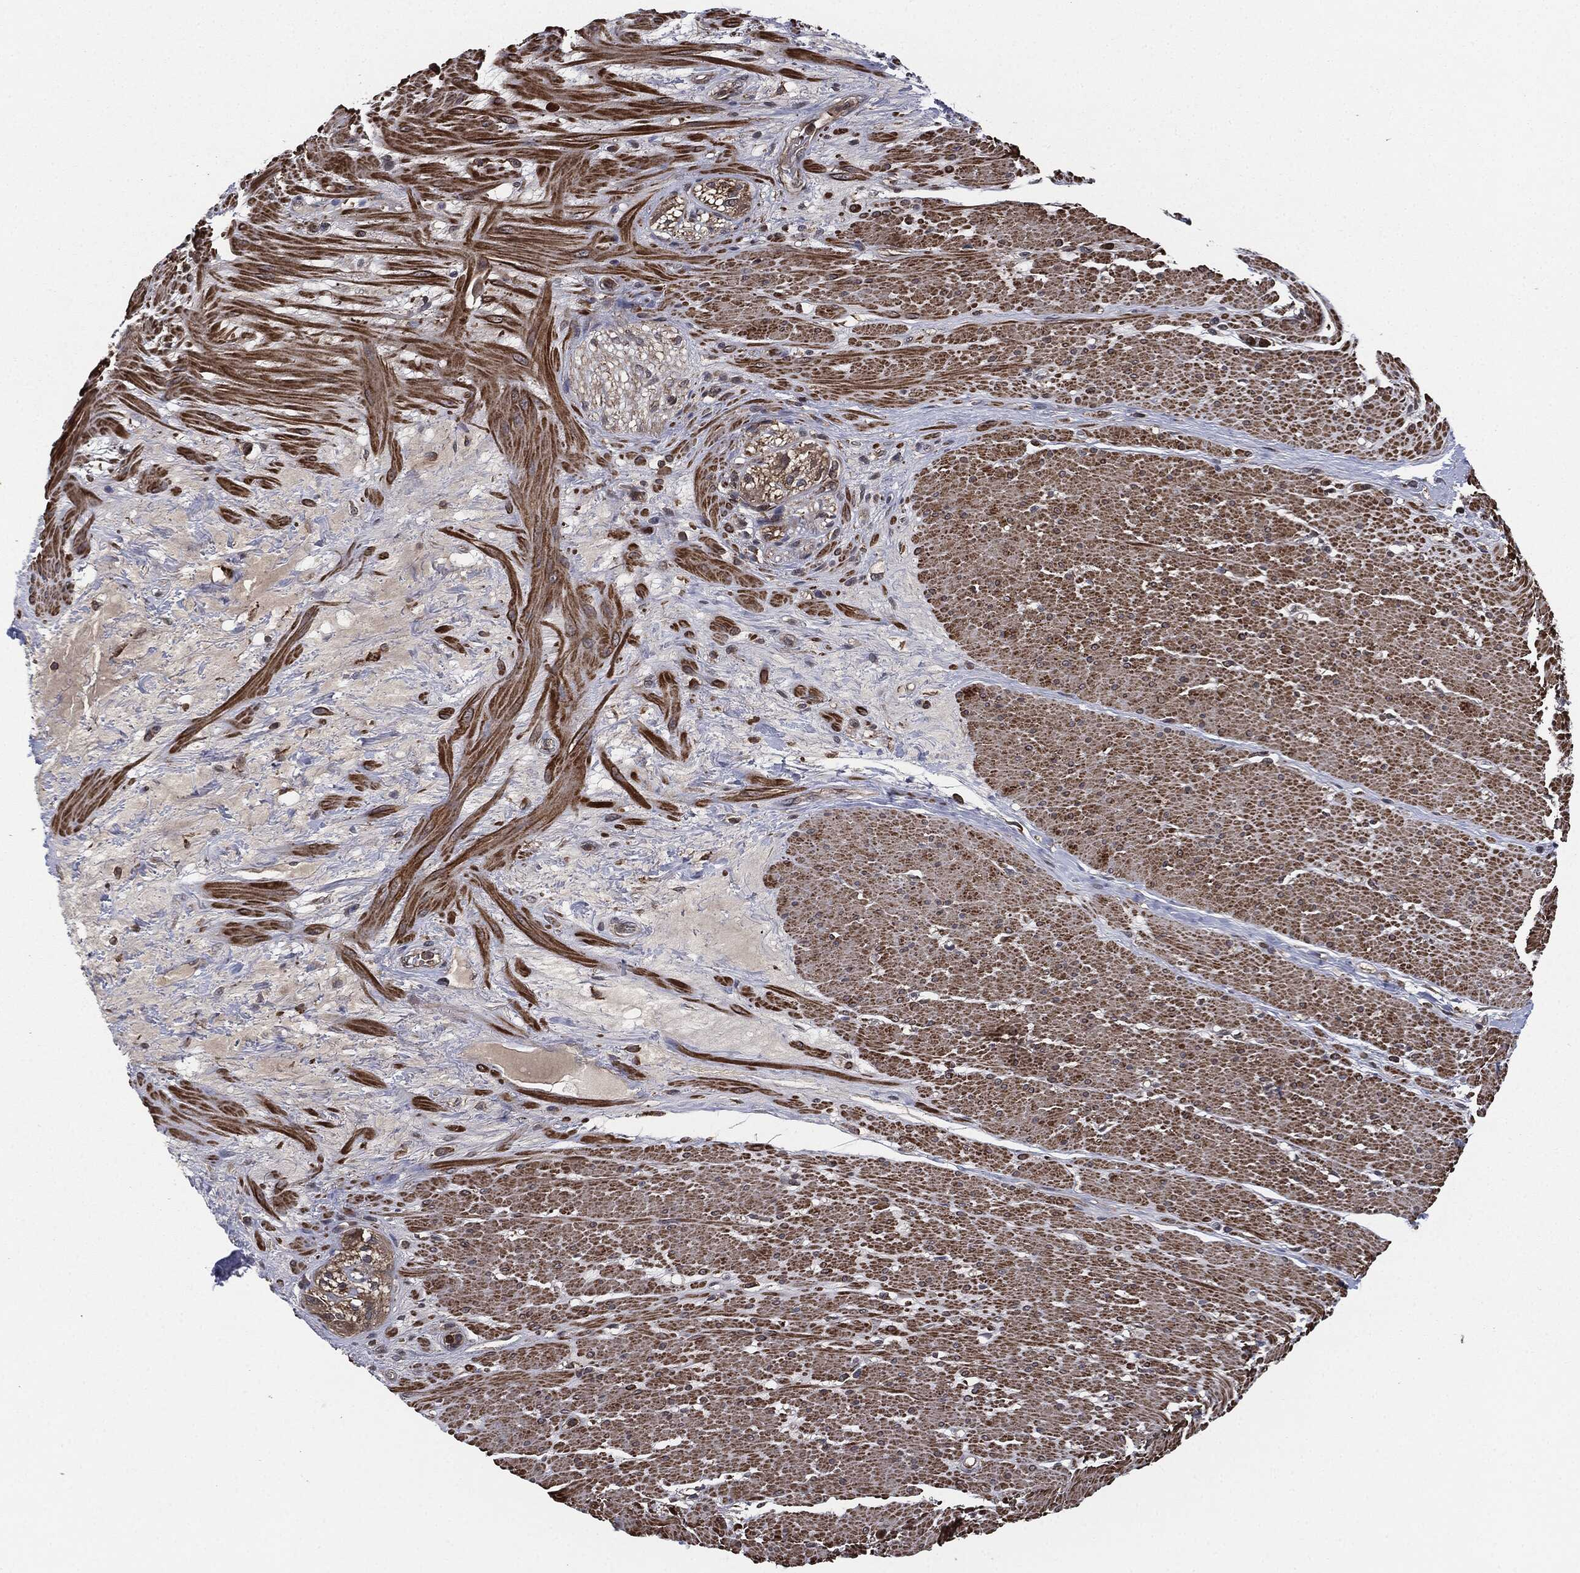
{"staining": {"intensity": "moderate", "quantity": "25%-75%", "location": "cytoplasmic/membranous"}, "tissue": "smooth muscle", "cell_type": "Smooth muscle cells", "image_type": "normal", "snomed": [{"axis": "morphology", "description": "Normal tissue, NOS"}, {"axis": "topography", "description": "Soft tissue"}, {"axis": "topography", "description": "Smooth muscle"}], "caption": "Immunohistochemical staining of benign human smooth muscle reveals moderate cytoplasmic/membranous protein staining in about 25%-75% of smooth muscle cells. (DAB (3,3'-diaminobenzidine) = brown stain, brightfield microscopy at high magnification).", "gene": "UBR1", "patient": {"sex": "male", "age": 72}}